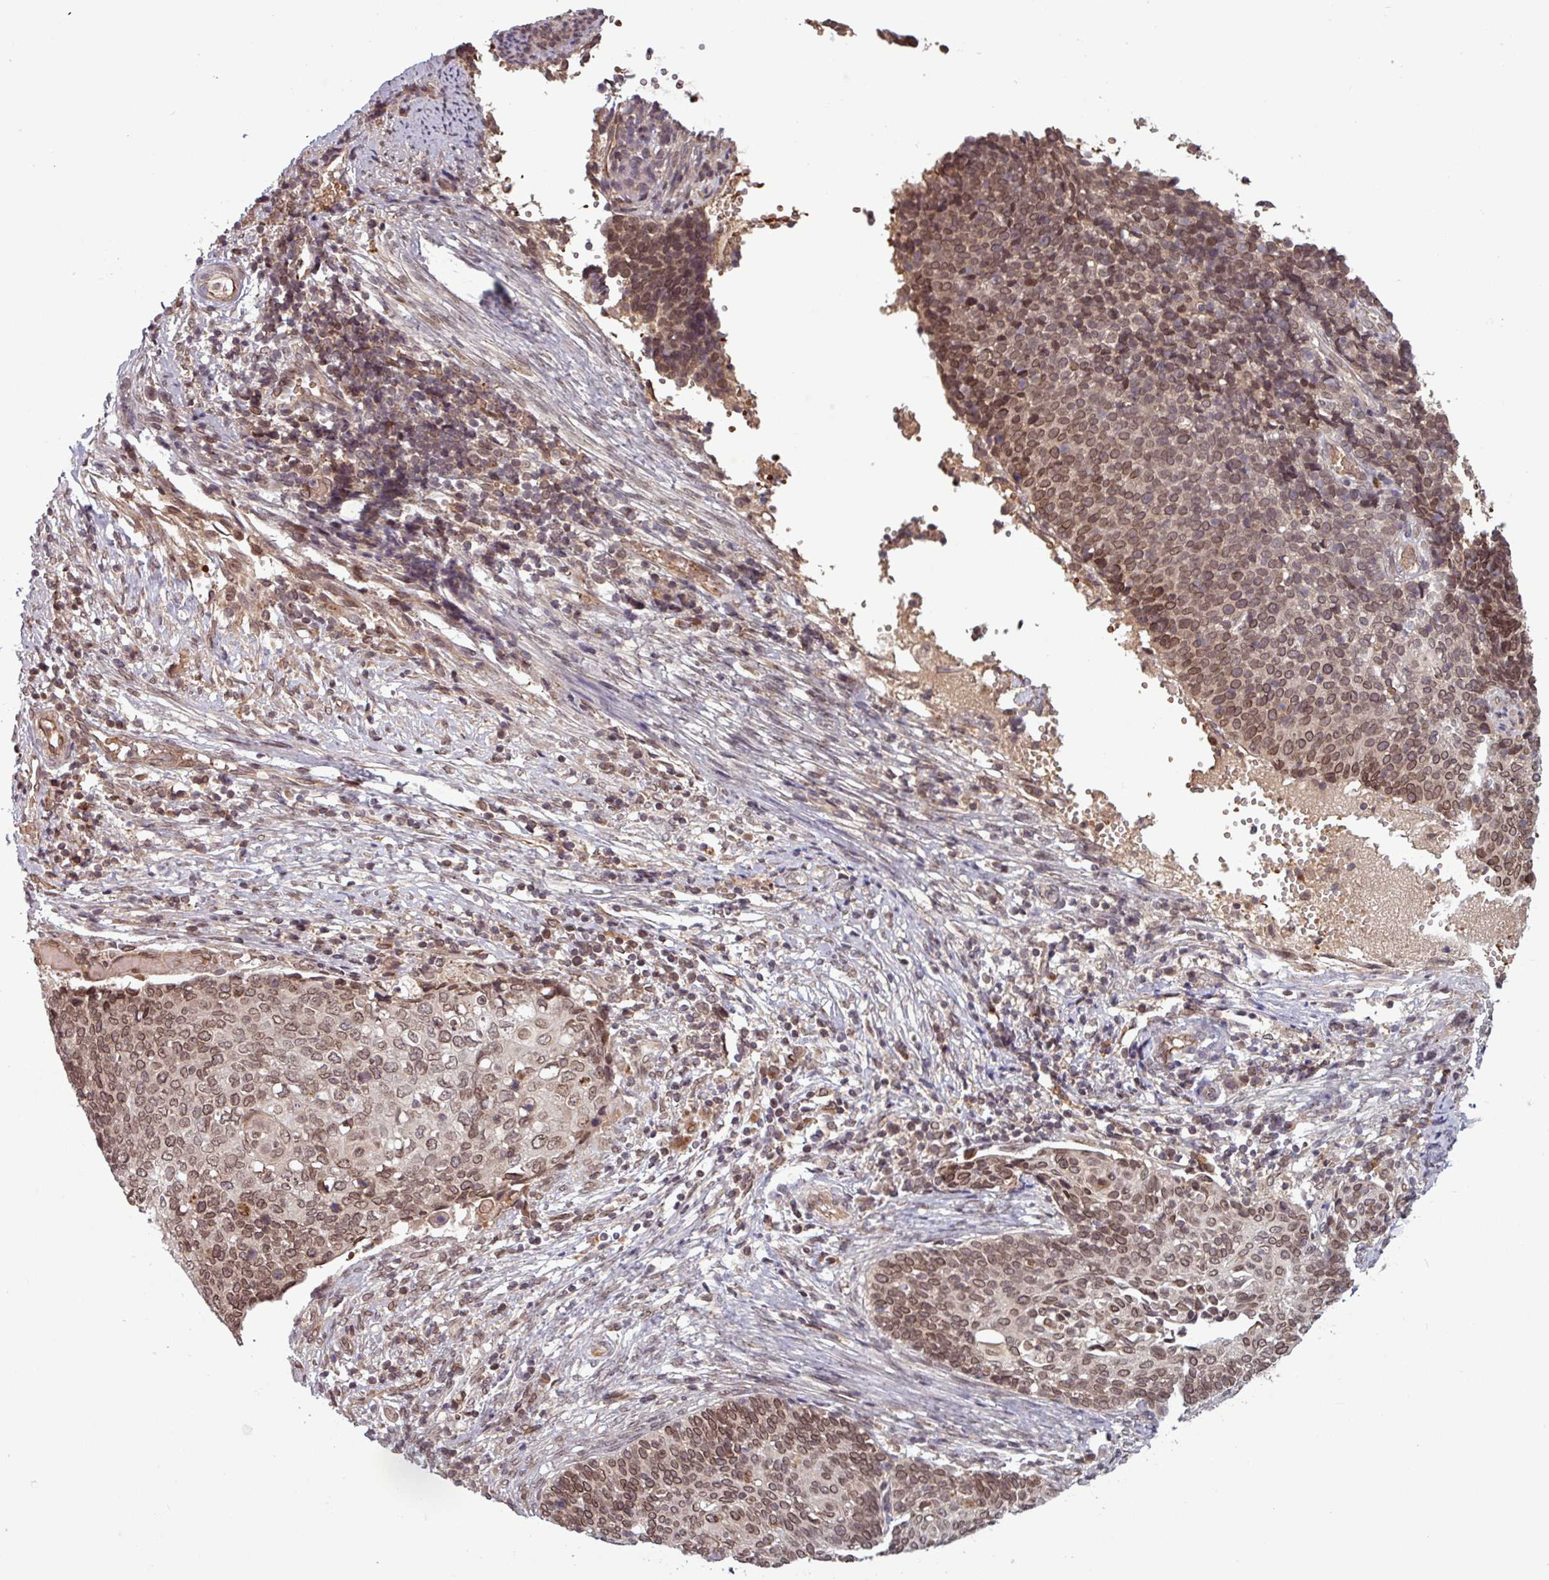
{"staining": {"intensity": "moderate", "quantity": ">75%", "location": "nuclear"}, "tissue": "cervical cancer", "cell_type": "Tumor cells", "image_type": "cancer", "snomed": [{"axis": "morphology", "description": "Squamous cell carcinoma, NOS"}, {"axis": "topography", "description": "Cervix"}], "caption": "Immunohistochemical staining of human squamous cell carcinoma (cervical) shows medium levels of moderate nuclear protein positivity in about >75% of tumor cells. The staining was performed using DAB to visualize the protein expression in brown, while the nuclei were stained in blue with hematoxylin (Magnification: 20x).", "gene": "RBM4B", "patient": {"sex": "female", "age": 39}}